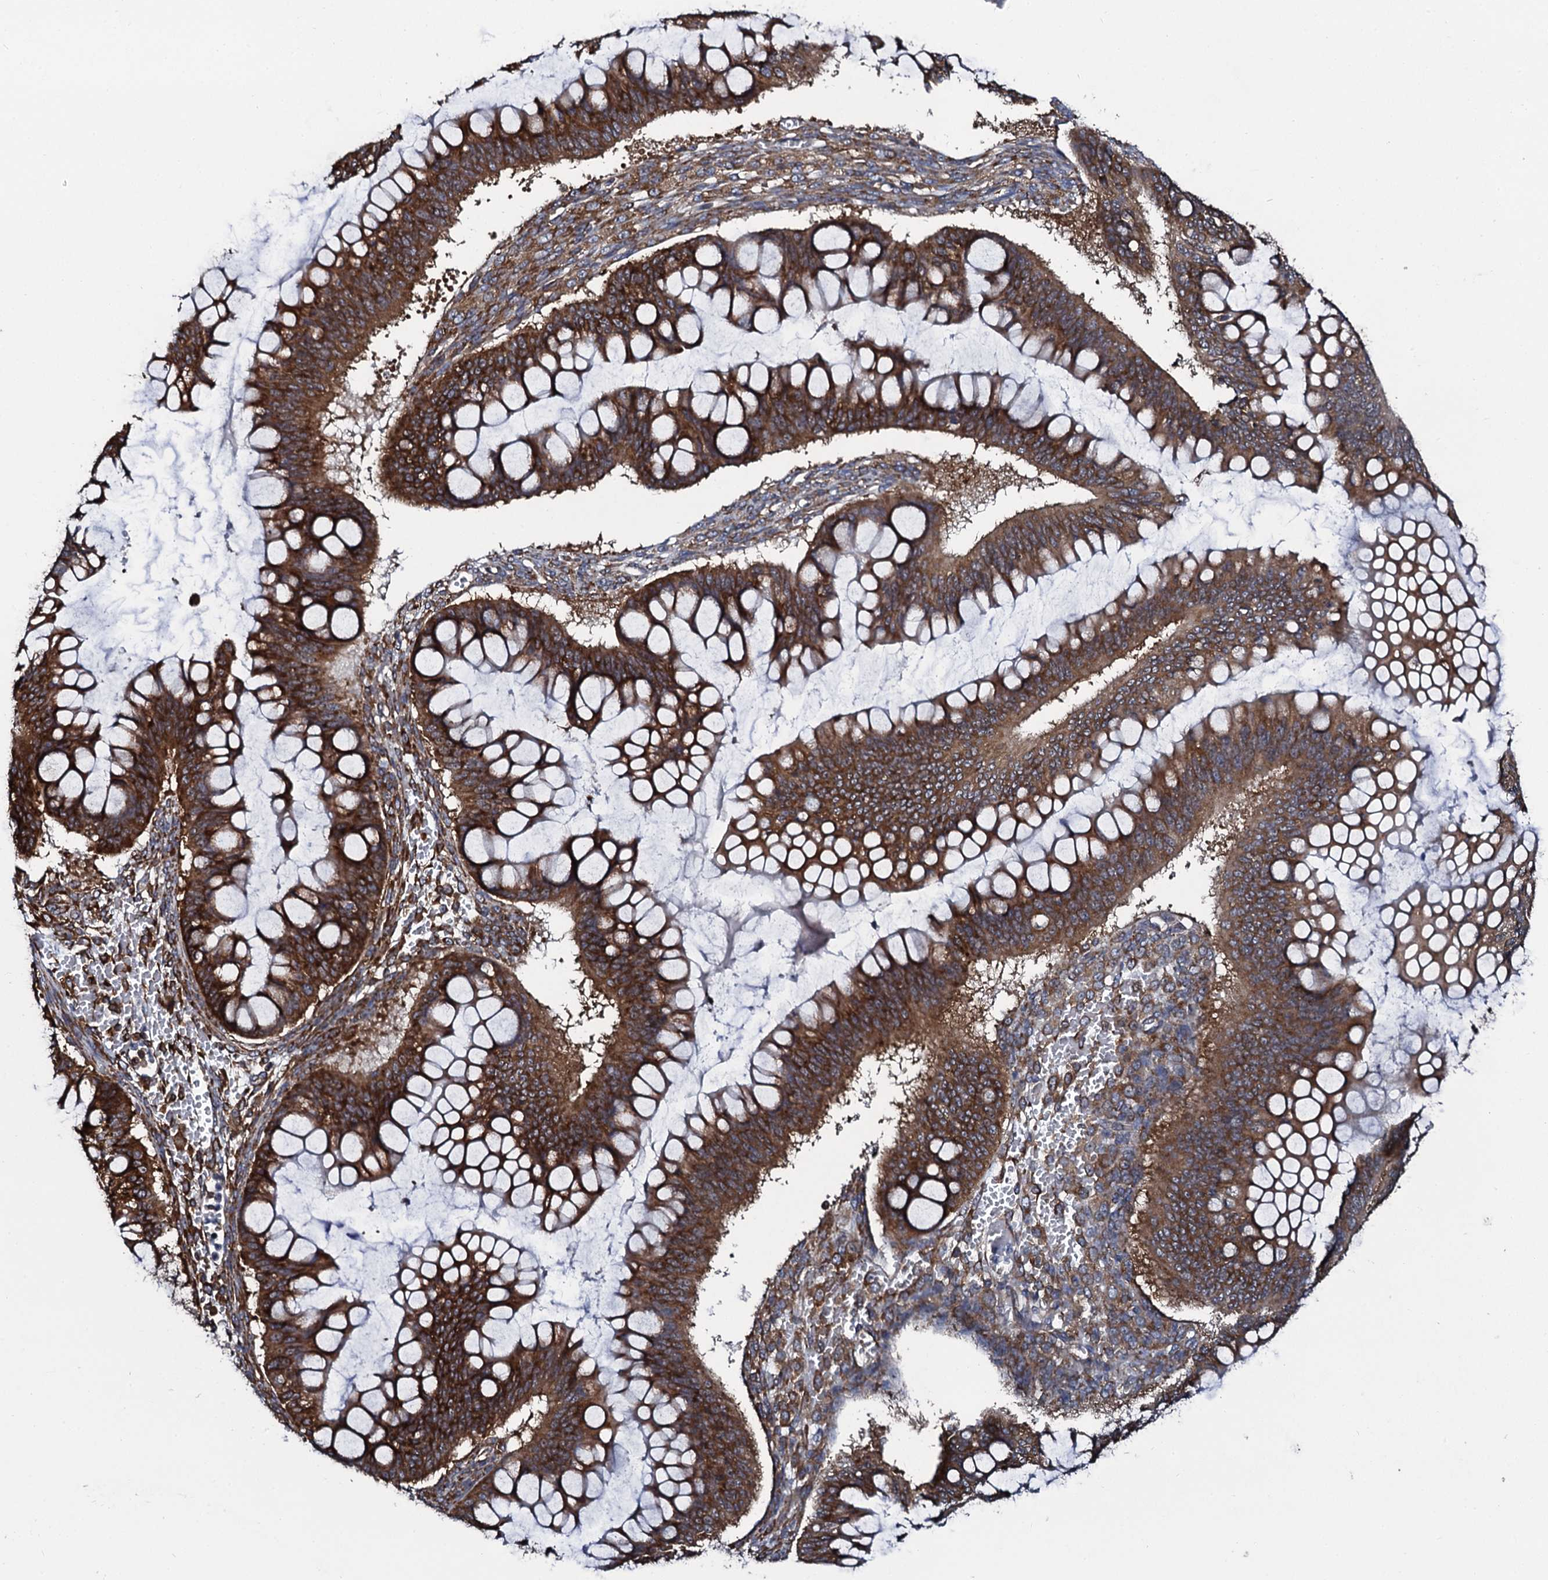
{"staining": {"intensity": "moderate", "quantity": ">75%", "location": "cytoplasmic/membranous"}, "tissue": "ovarian cancer", "cell_type": "Tumor cells", "image_type": "cancer", "snomed": [{"axis": "morphology", "description": "Cystadenocarcinoma, mucinous, NOS"}, {"axis": "topography", "description": "Ovary"}], "caption": "Immunohistochemistry (IHC) (DAB (3,3'-diaminobenzidine)) staining of human ovarian cancer (mucinous cystadenocarcinoma) reveals moderate cytoplasmic/membranous protein positivity in about >75% of tumor cells.", "gene": "SPTY2D1", "patient": {"sex": "female", "age": 73}}